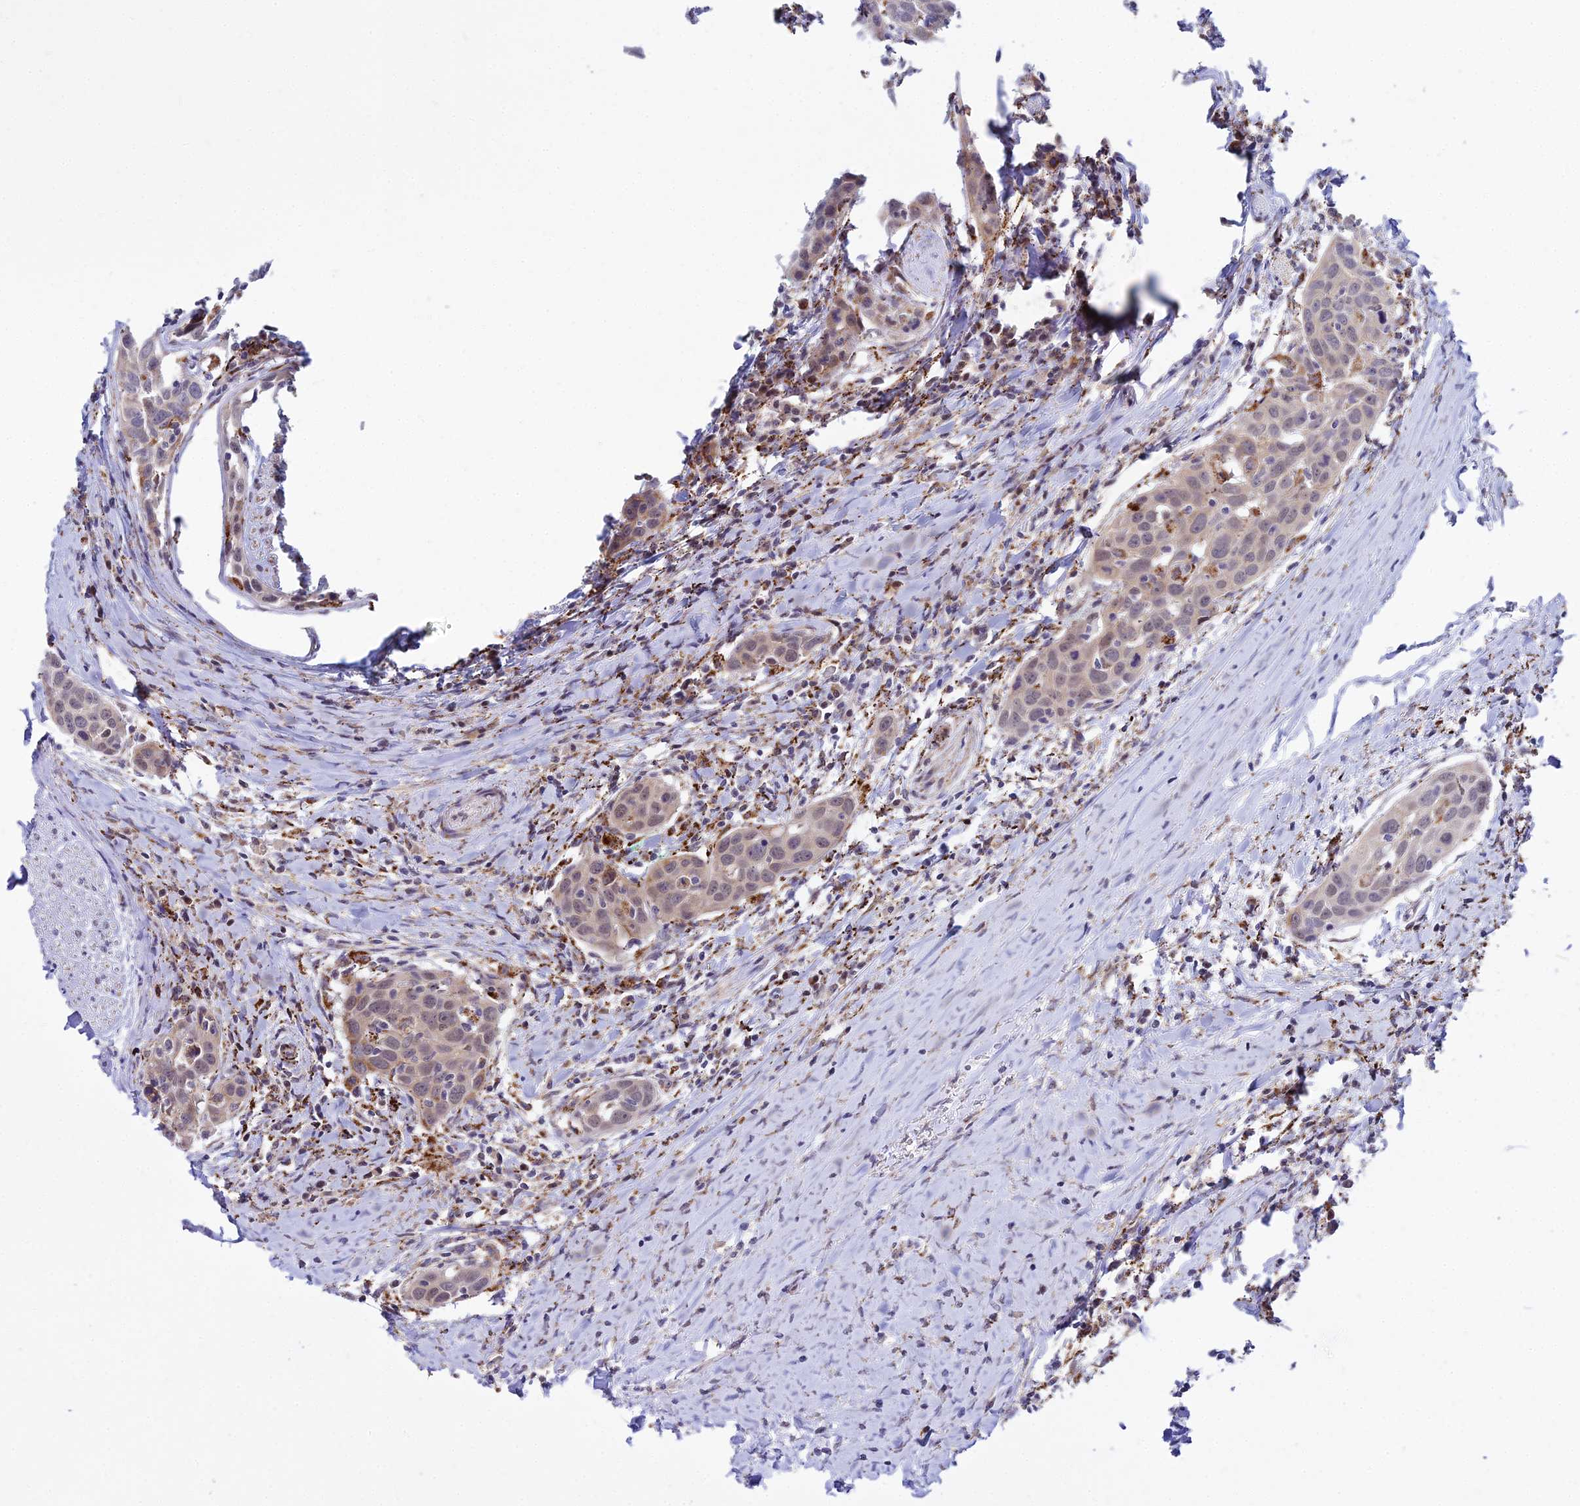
{"staining": {"intensity": "weak", "quantity": ">75%", "location": "cytoplasmic/membranous,nuclear"}, "tissue": "head and neck cancer", "cell_type": "Tumor cells", "image_type": "cancer", "snomed": [{"axis": "morphology", "description": "Squamous cell carcinoma, NOS"}, {"axis": "topography", "description": "Oral tissue"}, {"axis": "topography", "description": "Head-Neck"}], "caption": "Human head and neck squamous cell carcinoma stained with a brown dye demonstrates weak cytoplasmic/membranous and nuclear positive positivity in approximately >75% of tumor cells.", "gene": "C6orf163", "patient": {"sex": "female", "age": 50}}